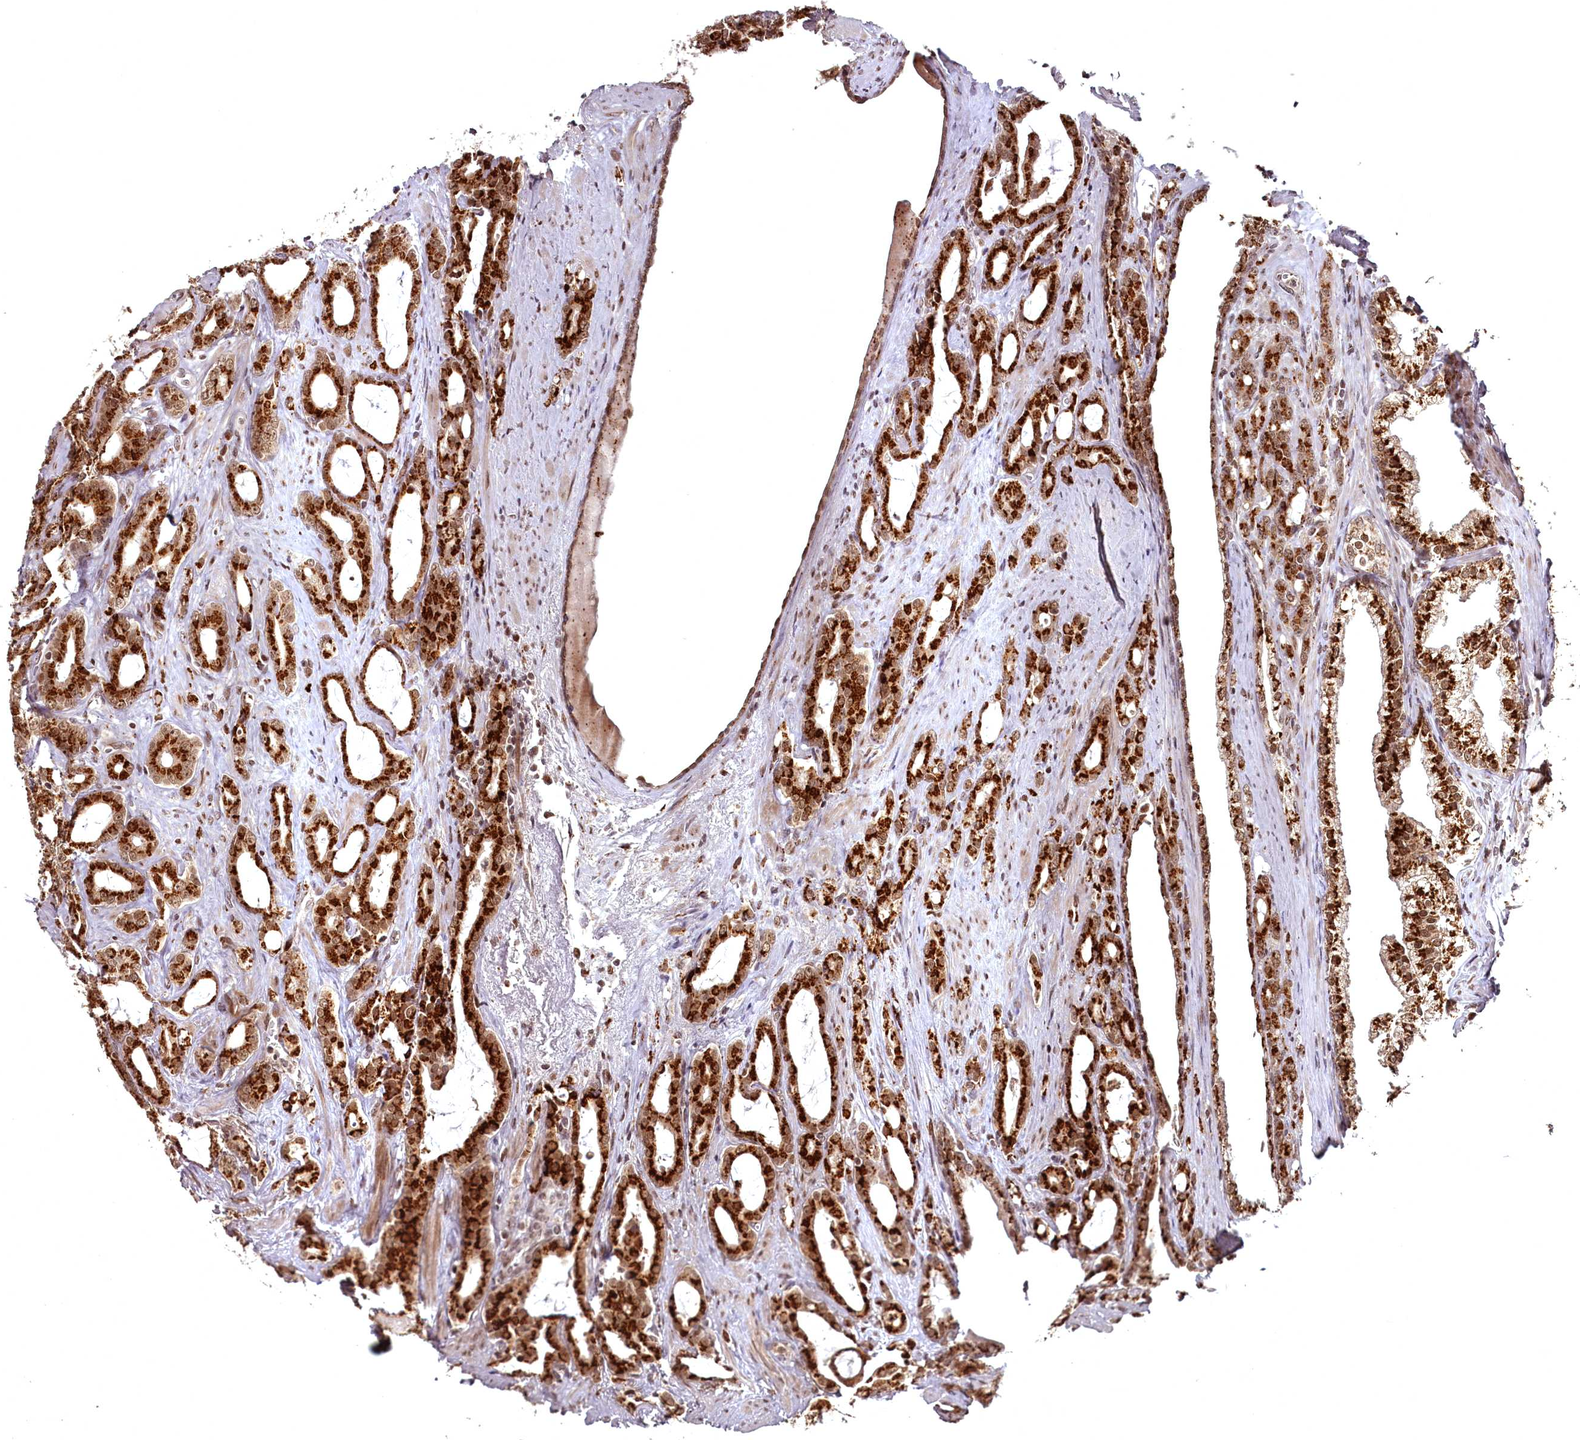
{"staining": {"intensity": "strong", "quantity": ">75%", "location": "cytoplasmic/membranous,nuclear"}, "tissue": "prostate cancer", "cell_type": "Tumor cells", "image_type": "cancer", "snomed": [{"axis": "morphology", "description": "Adenocarcinoma, High grade"}, {"axis": "topography", "description": "Prostate"}], "caption": "DAB (3,3'-diaminobenzidine) immunohistochemical staining of high-grade adenocarcinoma (prostate) demonstrates strong cytoplasmic/membranous and nuclear protein positivity in approximately >75% of tumor cells.", "gene": "CEP83", "patient": {"sex": "male", "age": 72}}